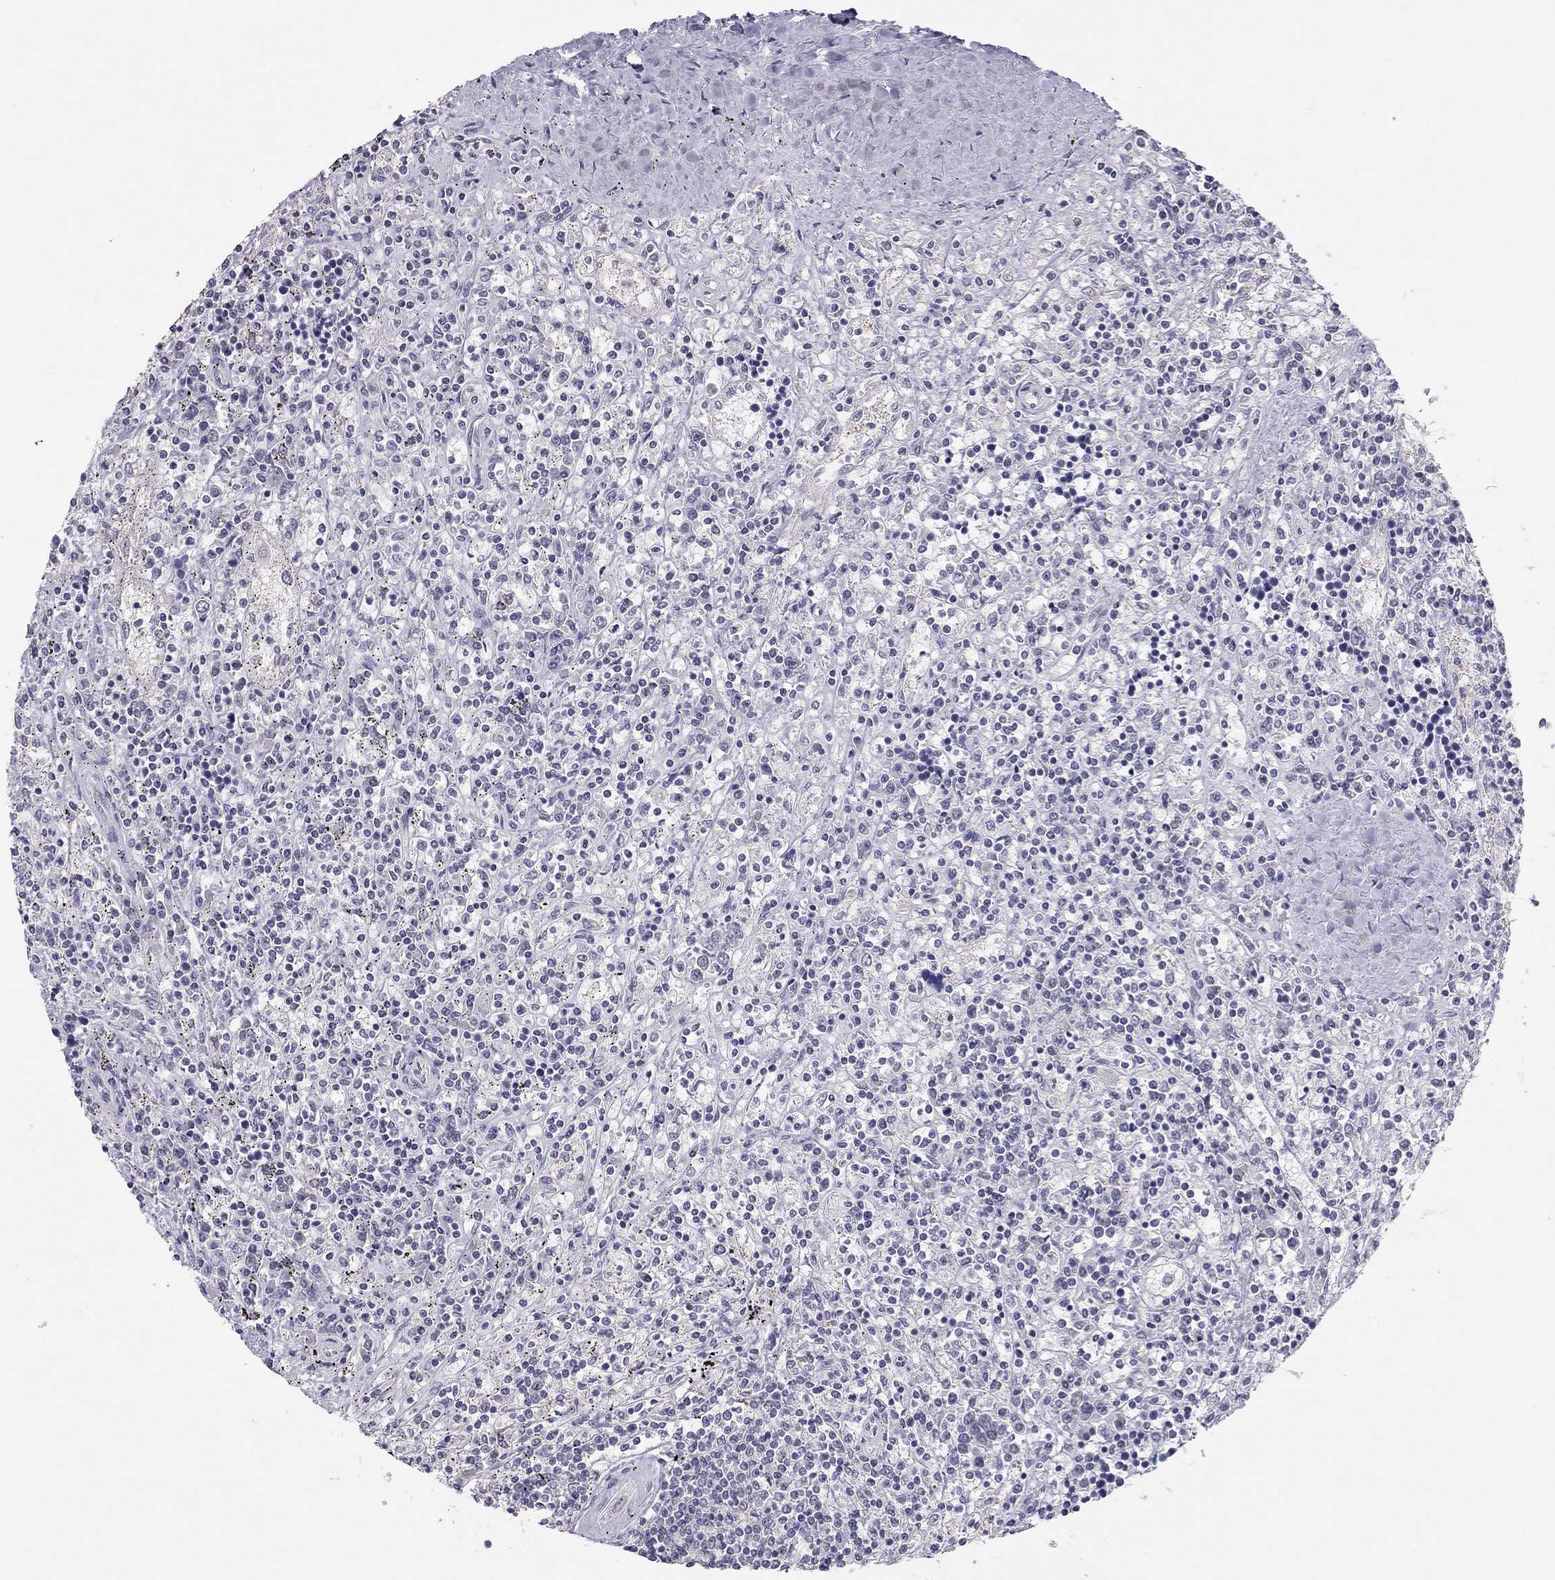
{"staining": {"intensity": "negative", "quantity": "none", "location": "none"}, "tissue": "lymphoma", "cell_type": "Tumor cells", "image_type": "cancer", "snomed": [{"axis": "morphology", "description": "Malignant lymphoma, non-Hodgkin's type, Low grade"}, {"axis": "topography", "description": "Spleen"}], "caption": "There is no significant positivity in tumor cells of malignant lymphoma, non-Hodgkin's type (low-grade).", "gene": "HSF2BP", "patient": {"sex": "male", "age": 62}}